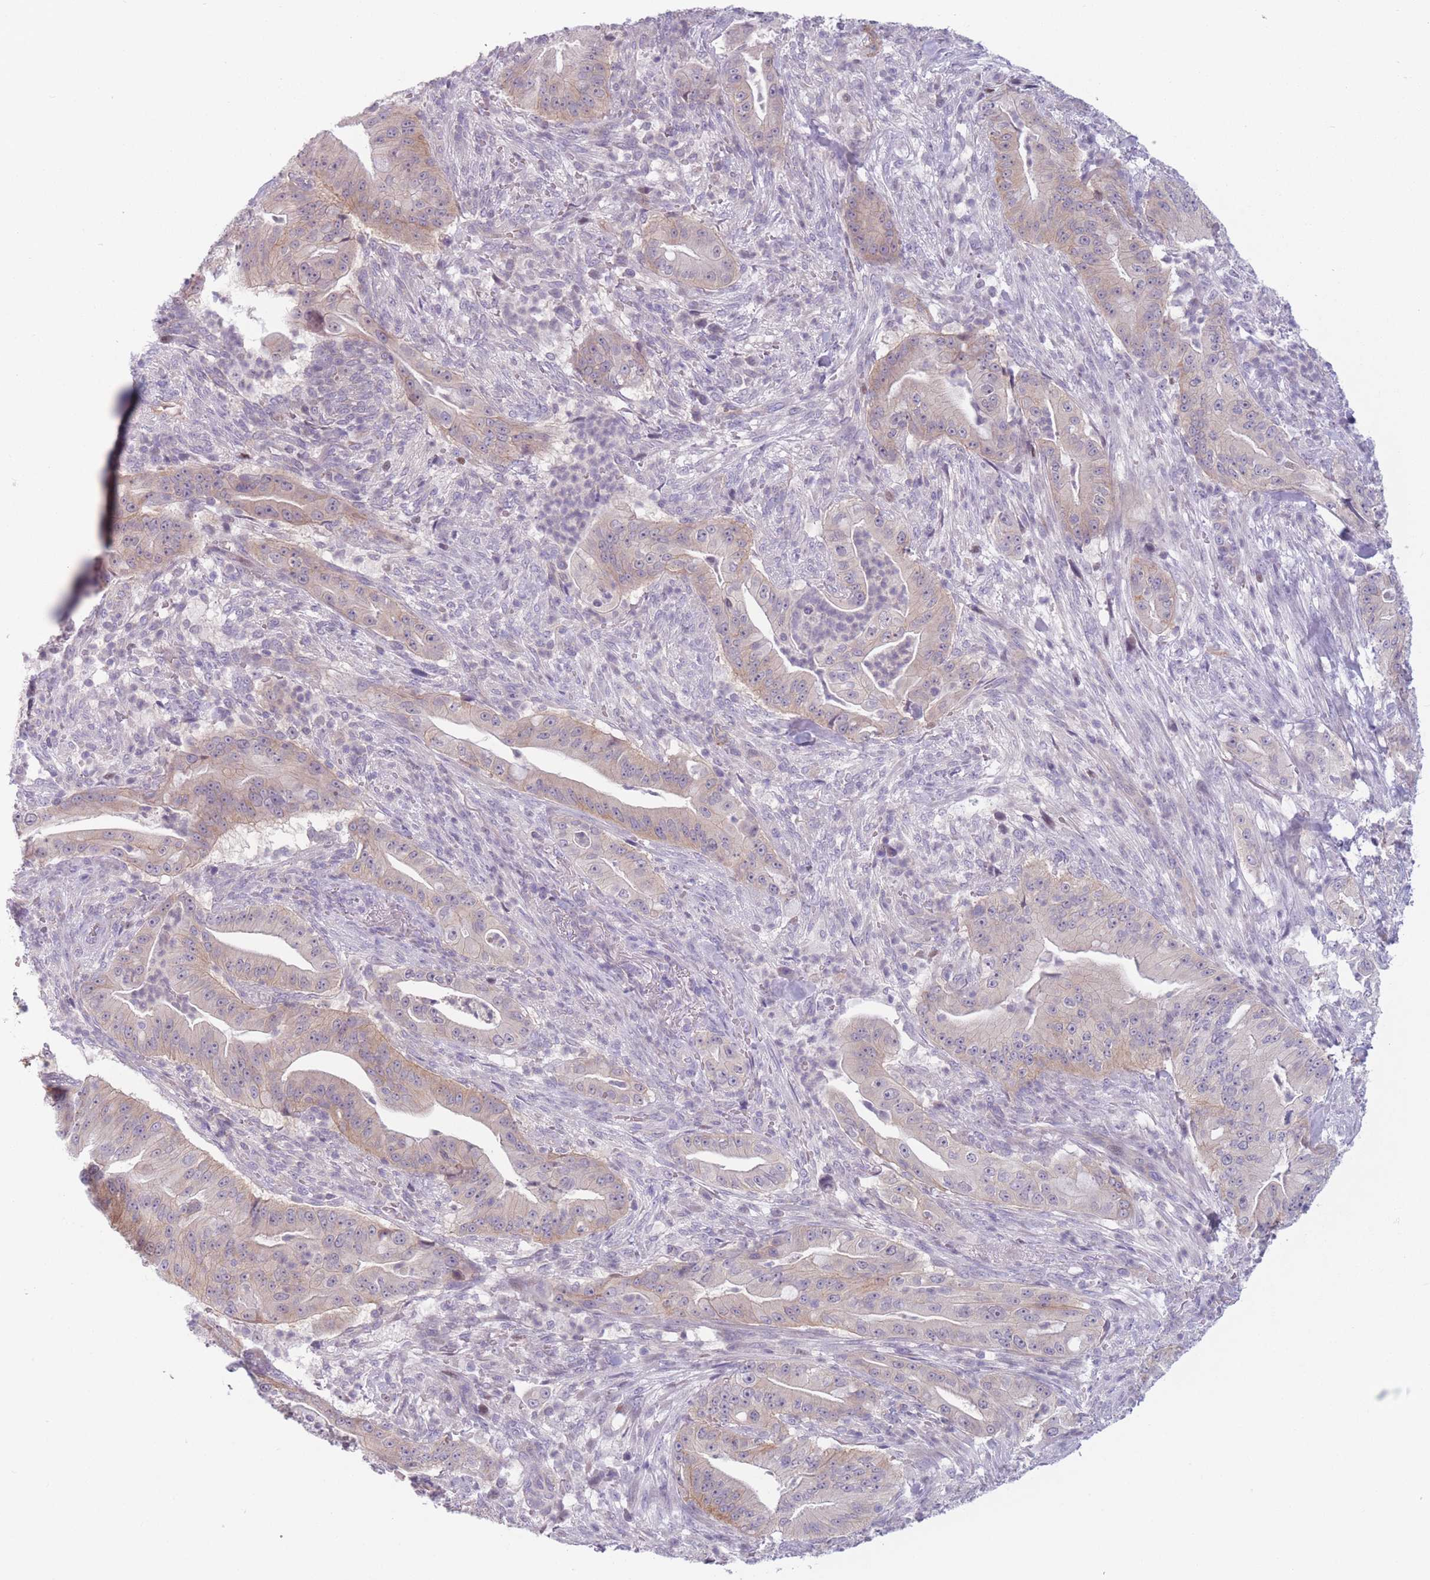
{"staining": {"intensity": "moderate", "quantity": "25%-75%", "location": "cytoplasmic/membranous"}, "tissue": "pancreatic cancer", "cell_type": "Tumor cells", "image_type": "cancer", "snomed": [{"axis": "morphology", "description": "Adenocarcinoma, NOS"}, {"axis": "topography", "description": "Pancreas"}], "caption": "Immunohistochemistry of human pancreatic cancer (adenocarcinoma) shows medium levels of moderate cytoplasmic/membranous expression in approximately 25%-75% of tumor cells.", "gene": "ZNF439", "patient": {"sex": "male", "age": 71}}